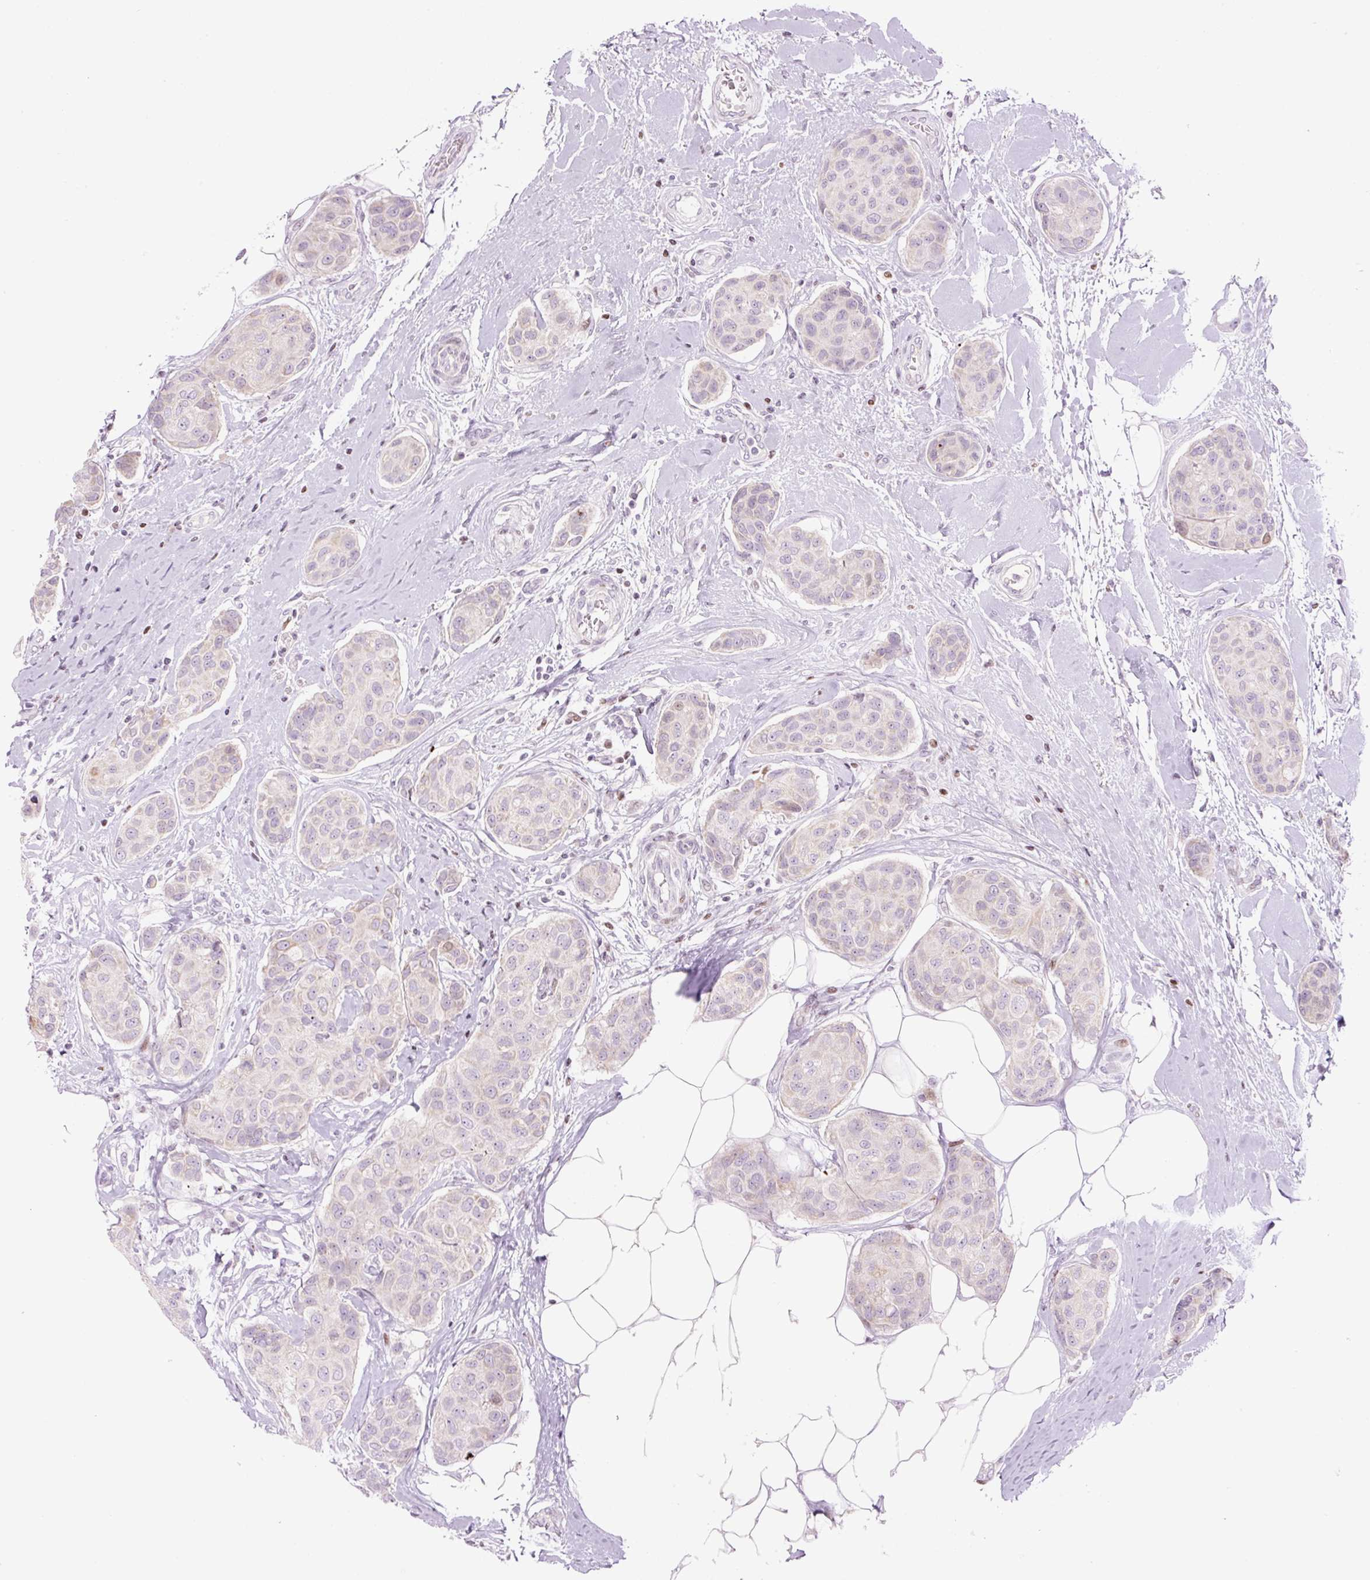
{"staining": {"intensity": "weak", "quantity": "<25%", "location": "cytoplasmic/membranous,nuclear"}, "tissue": "breast cancer", "cell_type": "Tumor cells", "image_type": "cancer", "snomed": [{"axis": "morphology", "description": "Duct carcinoma"}, {"axis": "topography", "description": "Breast"}, {"axis": "topography", "description": "Lymph node"}], "caption": "High power microscopy micrograph of an immunohistochemistry (IHC) micrograph of breast cancer, revealing no significant staining in tumor cells. (Brightfield microscopy of DAB (3,3'-diaminobenzidine) immunohistochemistry (IHC) at high magnification).", "gene": "TMEM177", "patient": {"sex": "female", "age": 80}}